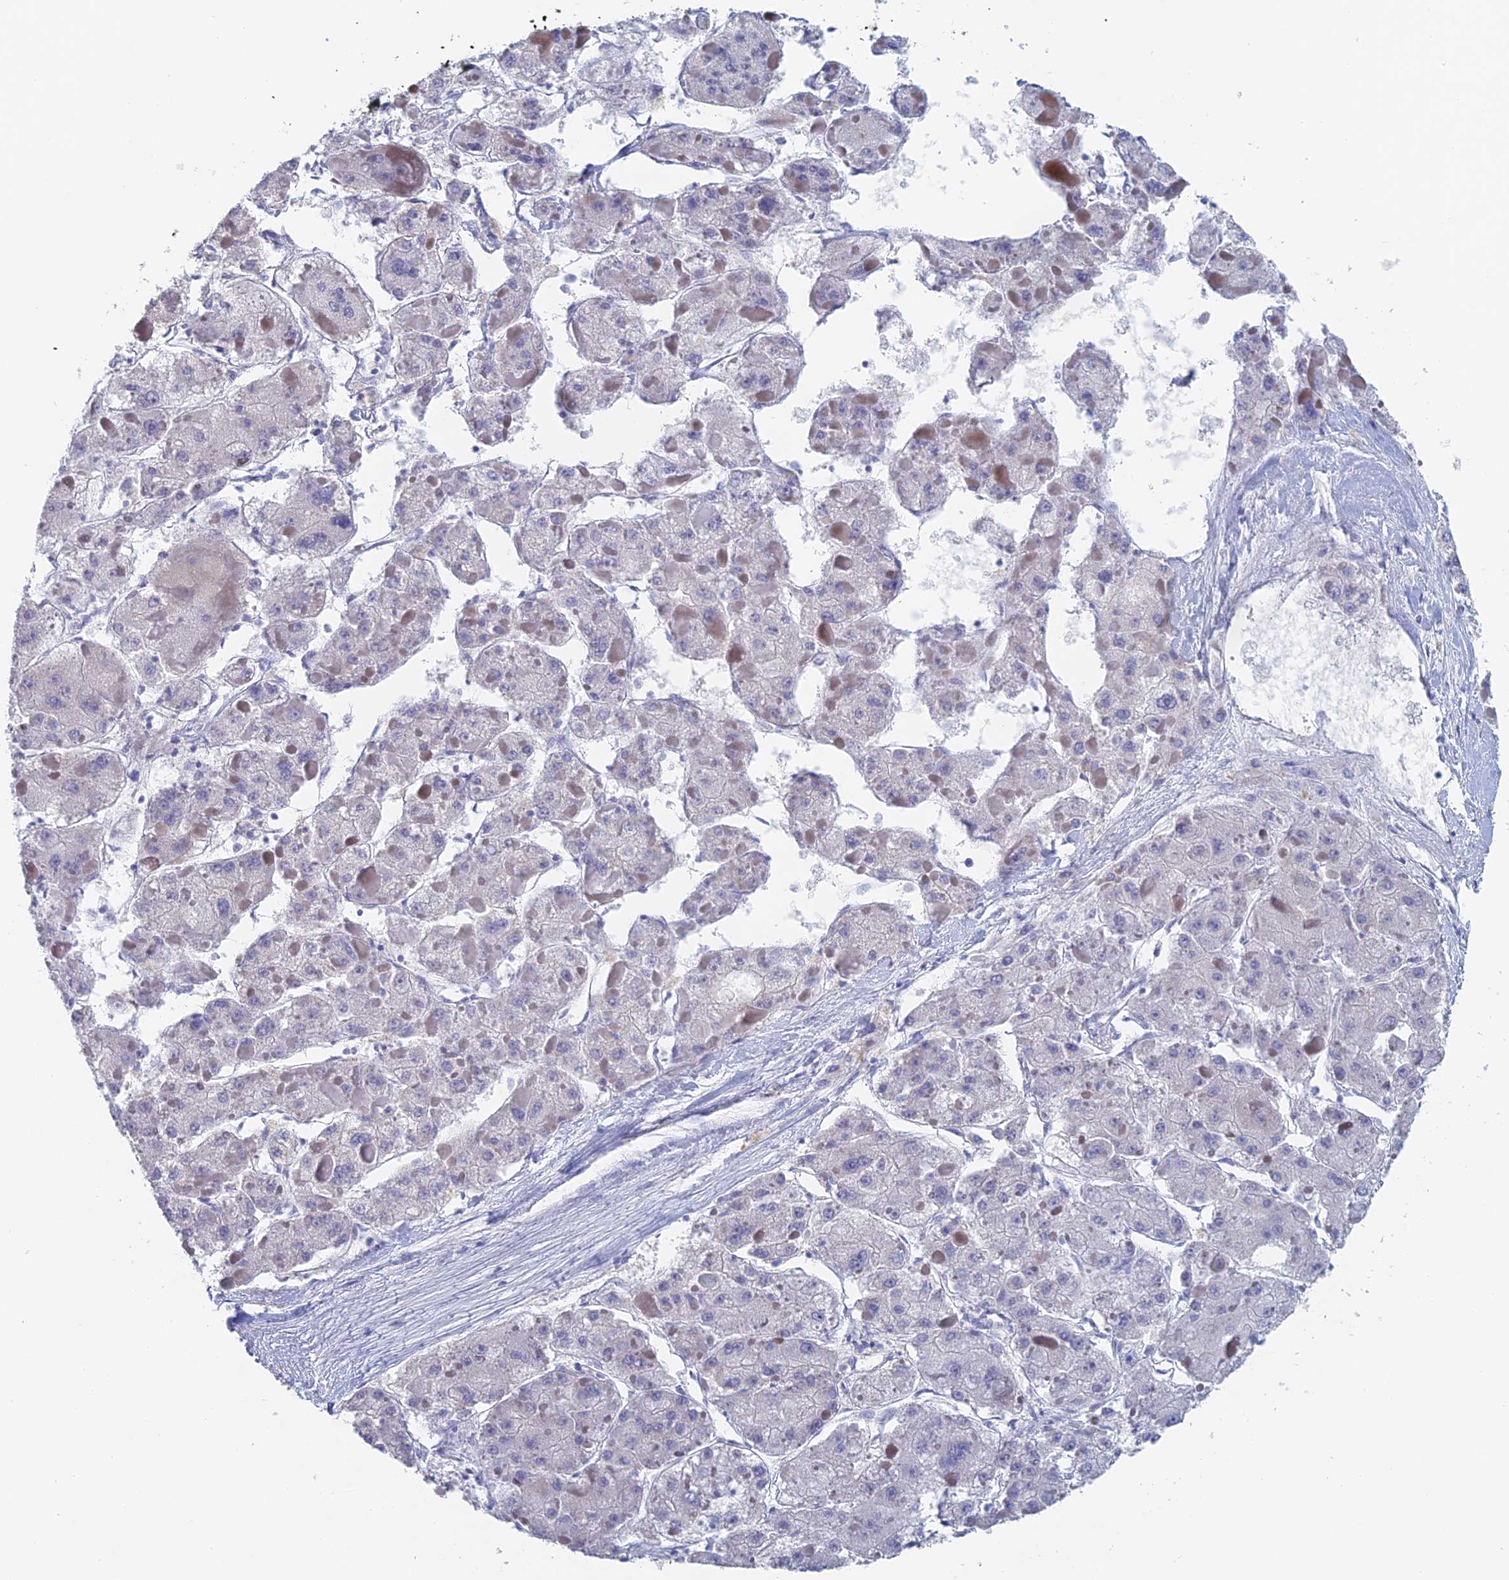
{"staining": {"intensity": "negative", "quantity": "none", "location": "none"}, "tissue": "liver cancer", "cell_type": "Tumor cells", "image_type": "cancer", "snomed": [{"axis": "morphology", "description": "Carcinoma, Hepatocellular, NOS"}, {"axis": "topography", "description": "Liver"}], "caption": "Immunohistochemistry photomicrograph of neoplastic tissue: liver hepatocellular carcinoma stained with DAB shows no significant protein expression in tumor cells.", "gene": "DRGX", "patient": {"sex": "female", "age": 73}}